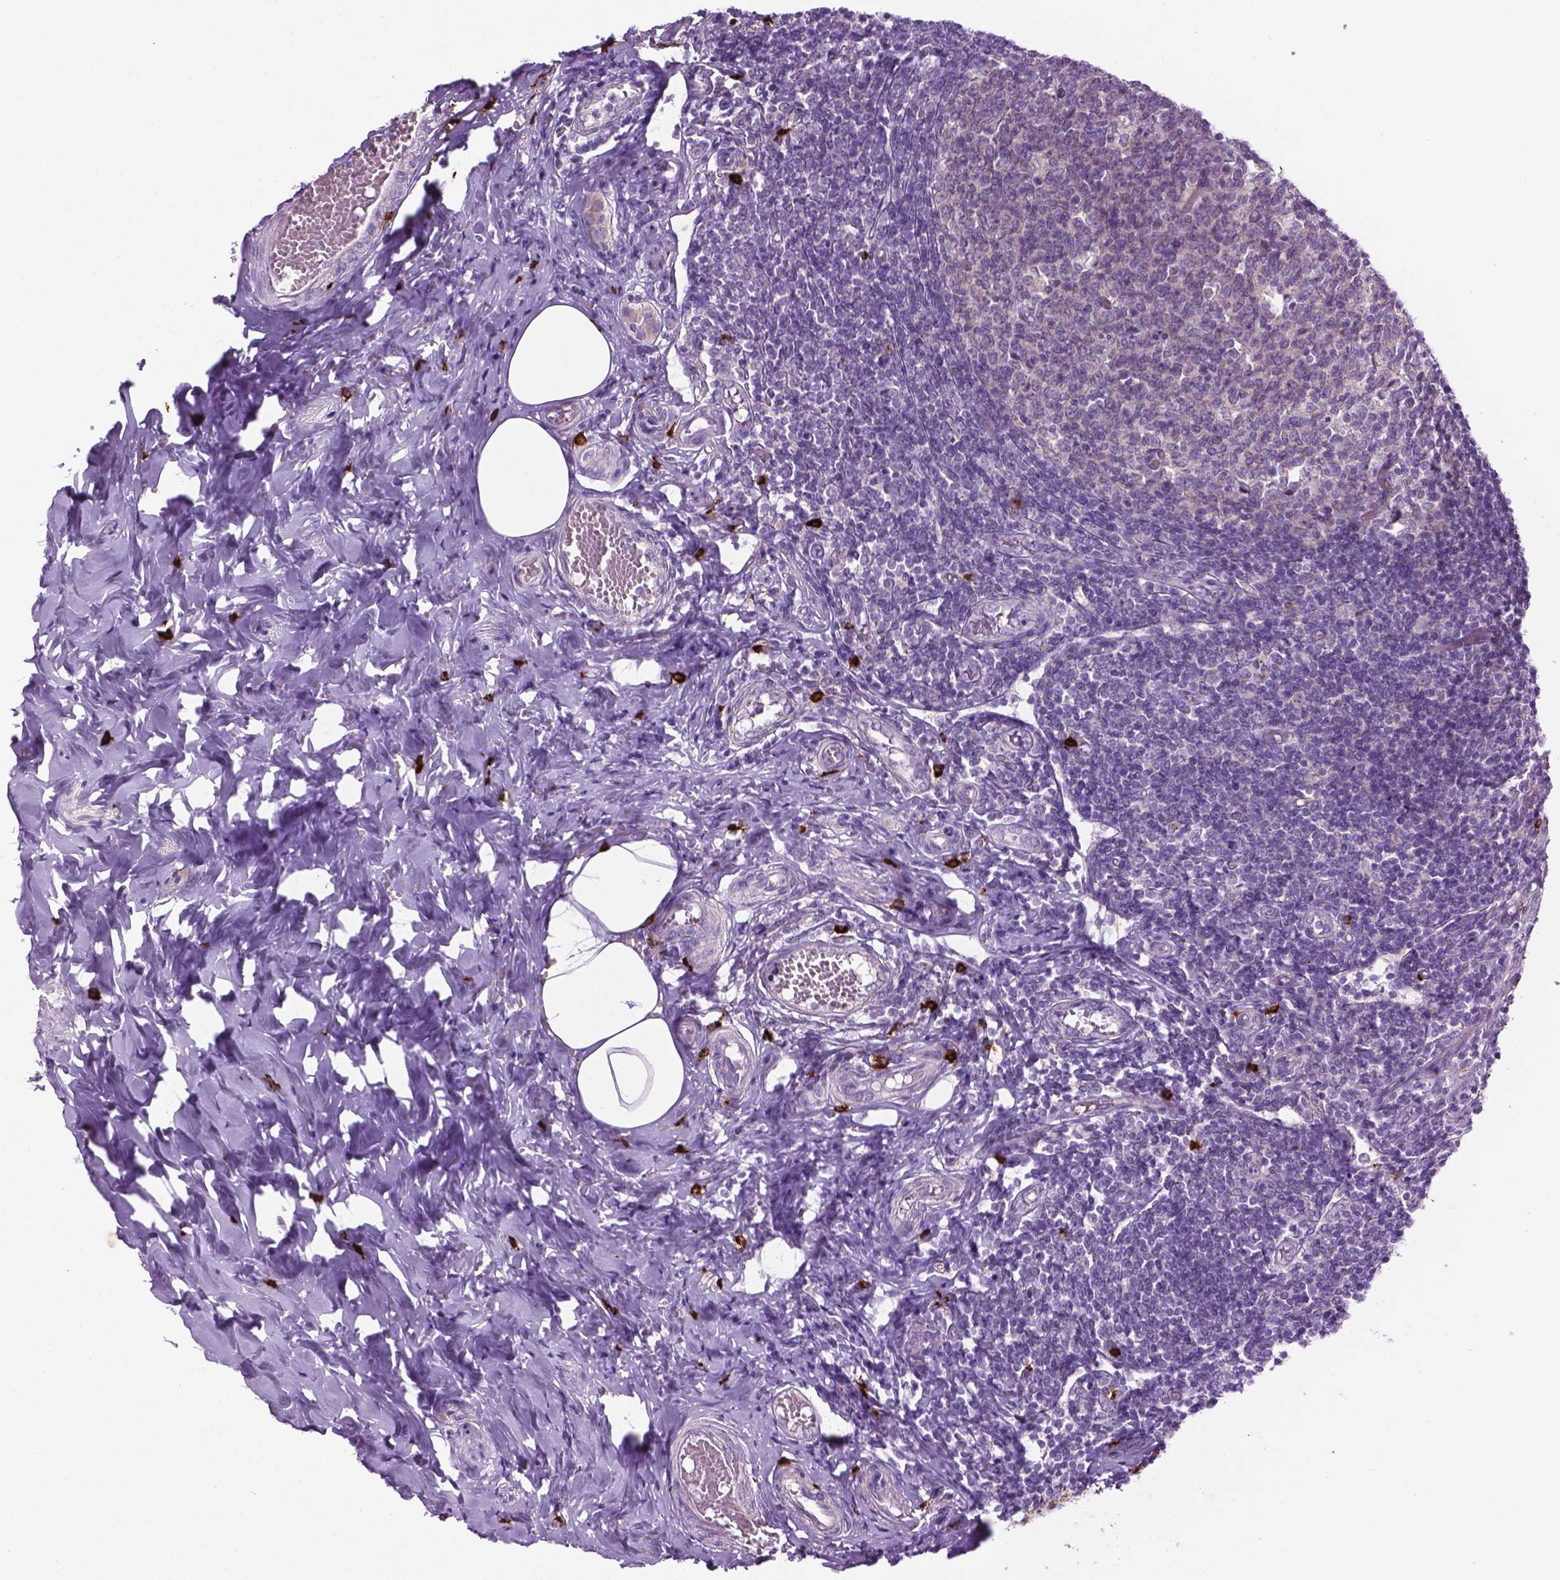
{"staining": {"intensity": "negative", "quantity": "none", "location": "none"}, "tissue": "appendix", "cell_type": "Glandular cells", "image_type": "normal", "snomed": [{"axis": "morphology", "description": "Normal tissue, NOS"}, {"axis": "topography", "description": "Appendix"}], "caption": "IHC photomicrograph of unremarkable appendix: appendix stained with DAB (3,3'-diaminobenzidine) exhibits no significant protein expression in glandular cells.", "gene": "SPECC1L", "patient": {"sex": "female", "age": 32}}